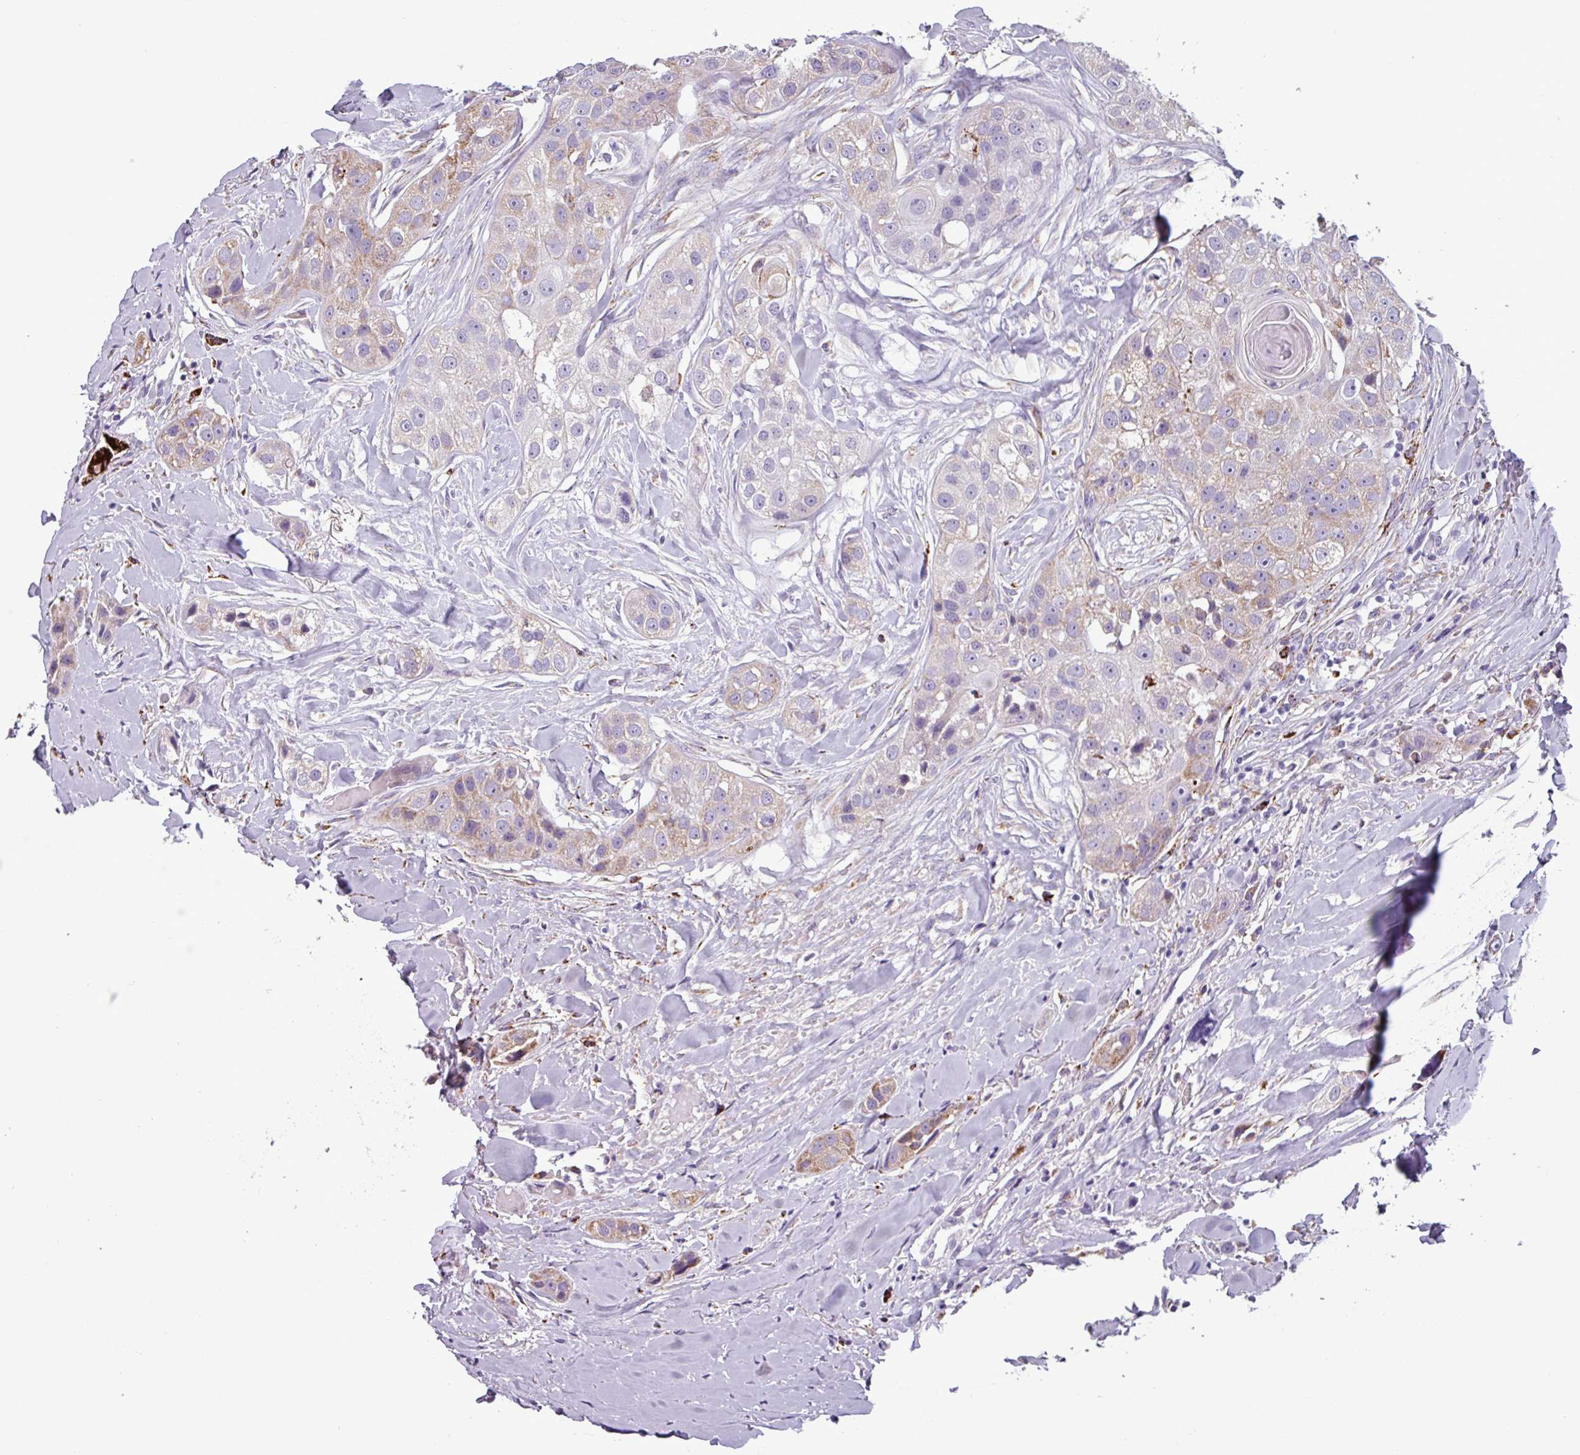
{"staining": {"intensity": "strong", "quantity": "<25%", "location": "cytoplasmic/membranous"}, "tissue": "head and neck cancer", "cell_type": "Tumor cells", "image_type": "cancer", "snomed": [{"axis": "morphology", "description": "Normal tissue, NOS"}, {"axis": "morphology", "description": "Squamous cell carcinoma, NOS"}, {"axis": "topography", "description": "Skeletal muscle"}, {"axis": "topography", "description": "Head-Neck"}], "caption": "Head and neck cancer was stained to show a protein in brown. There is medium levels of strong cytoplasmic/membranous staining in approximately <25% of tumor cells.", "gene": "ZNF667", "patient": {"sex": "male", "age": 51}}